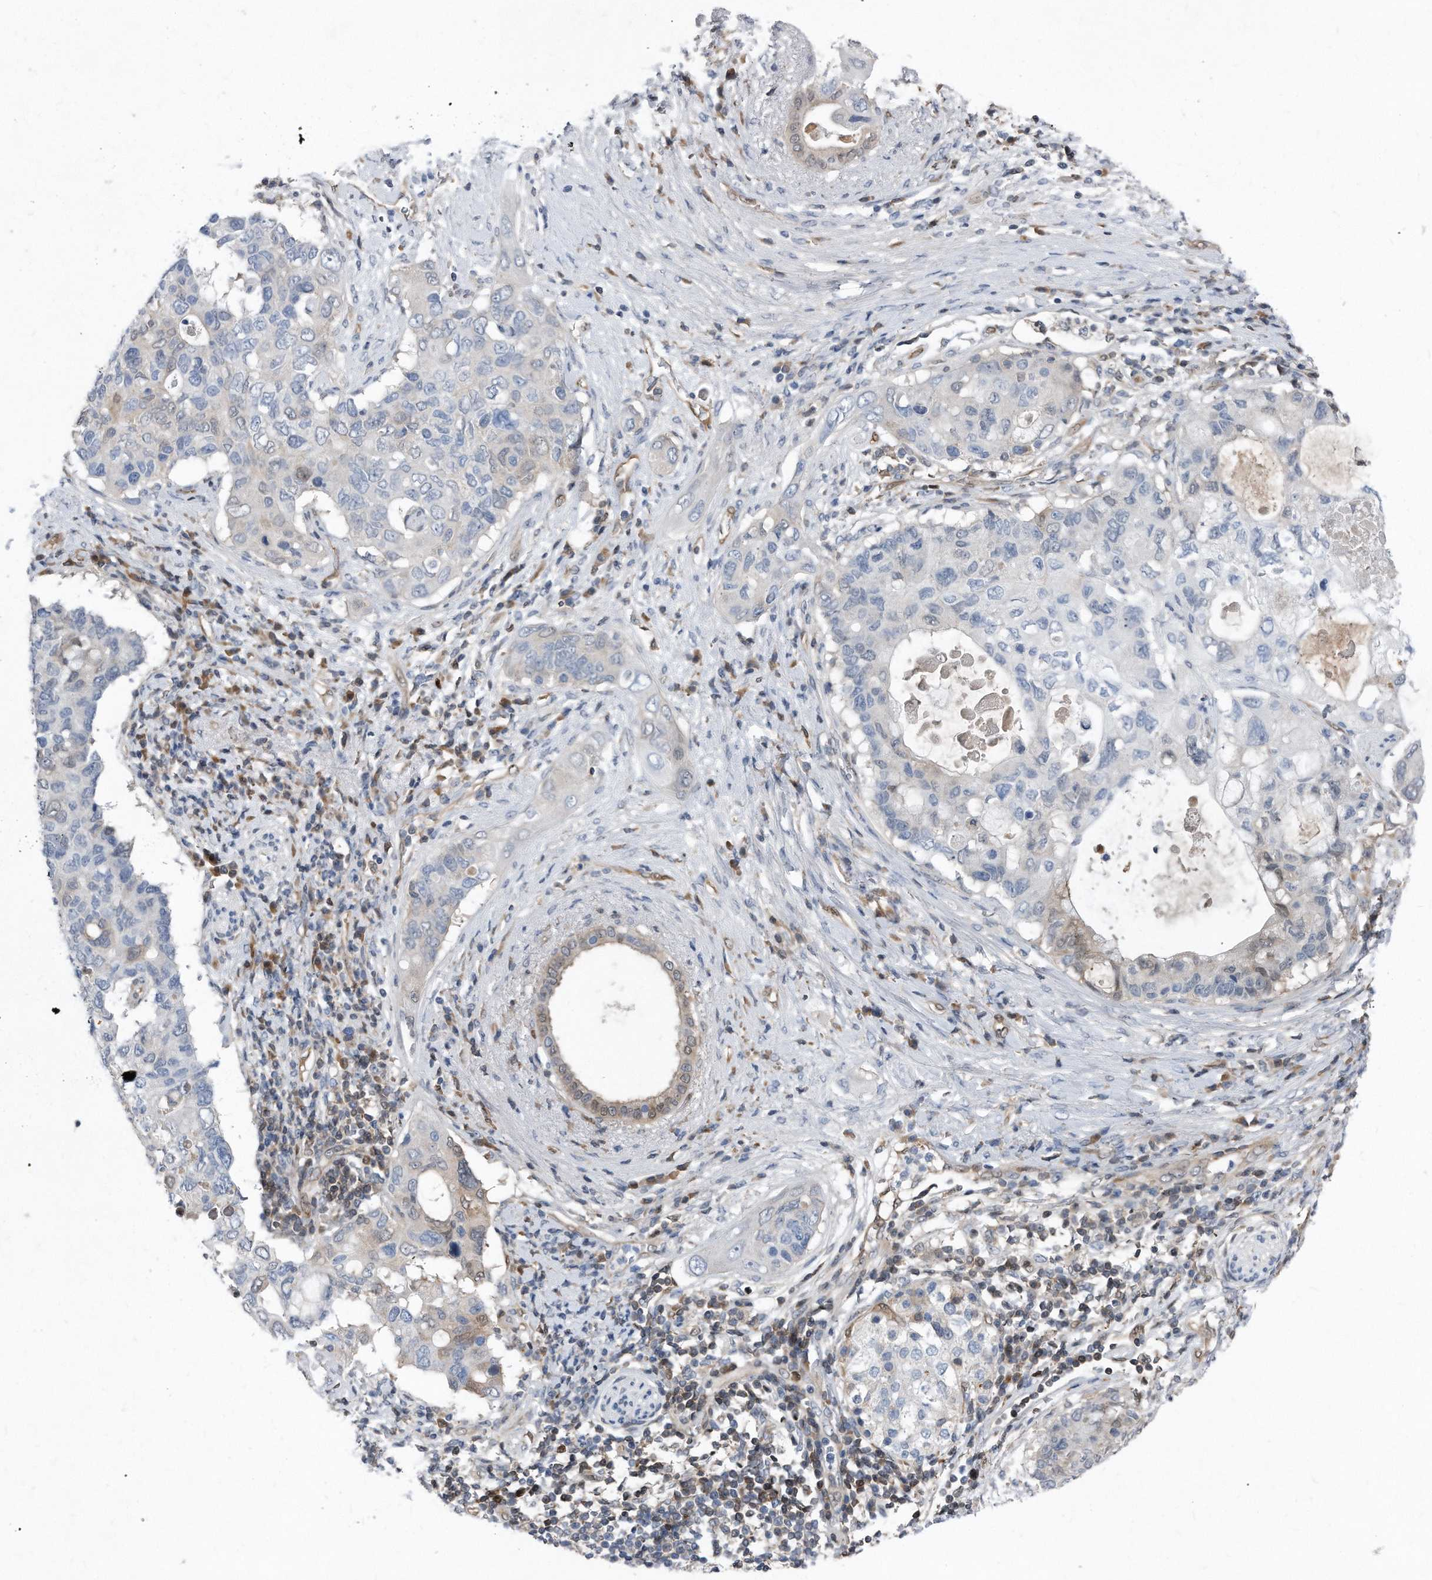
{"staining": {"intensity": "negative", "quantity": "none", "location": "none"}, "tissue": "pancreatic cancer", "cell_type": "Tumor cells", "image_type": "cancer", "snomed": [{"axis": "morphology", "description": "Adenocarcinoma, NOS"}, {"axis": "topography", "description": "Pancreas"}], "caption": "Tumor cells are negative for brown protein staining in pancreatic cancer.", "gene": "MAP2K6", "patient": {"sex": "female", "age": 56}}